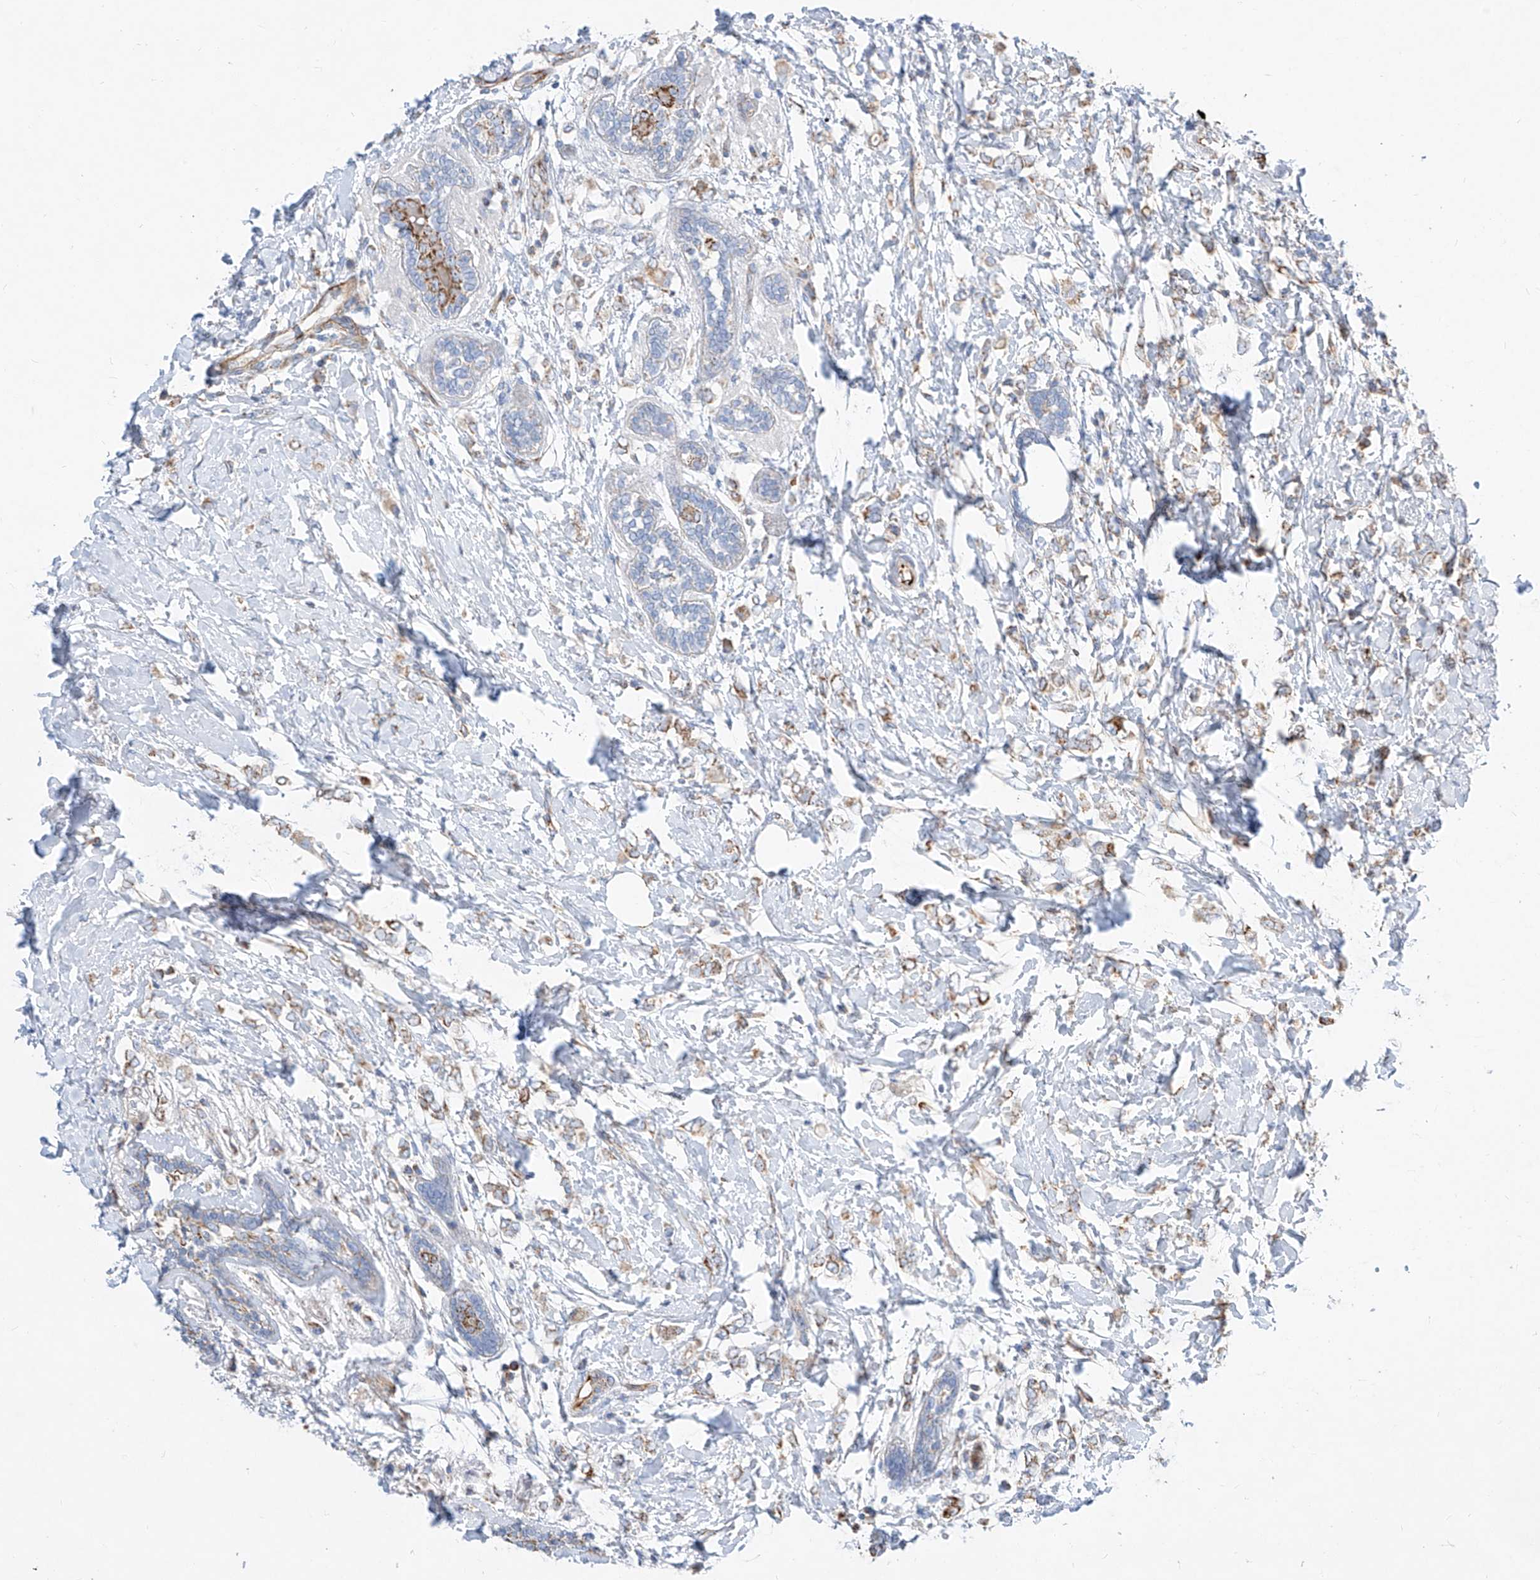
{"staining": {"intensity": "moderate", "quantity": ">75%", "location": "cytoplasmic/membranous"}, "tissue": "breast cancer", "cell_type": "Tumor cells", "image_type": "cancer", "snomed": [{"axis": "morphology", "description": "Normal tissue, NOS"}, {"axis": "morphology", "description": "Lobular carcinoma"}, {"axis": "topography", "description": "Breast"}], "caption": "Moderate cytoplasmic/membranous staining for a protein is seen in approximately >75% of tumor cells of breast lobular carcinoma using IHC.", "gene": "CST9", "patient": {"sex": "female", "age": 47}}